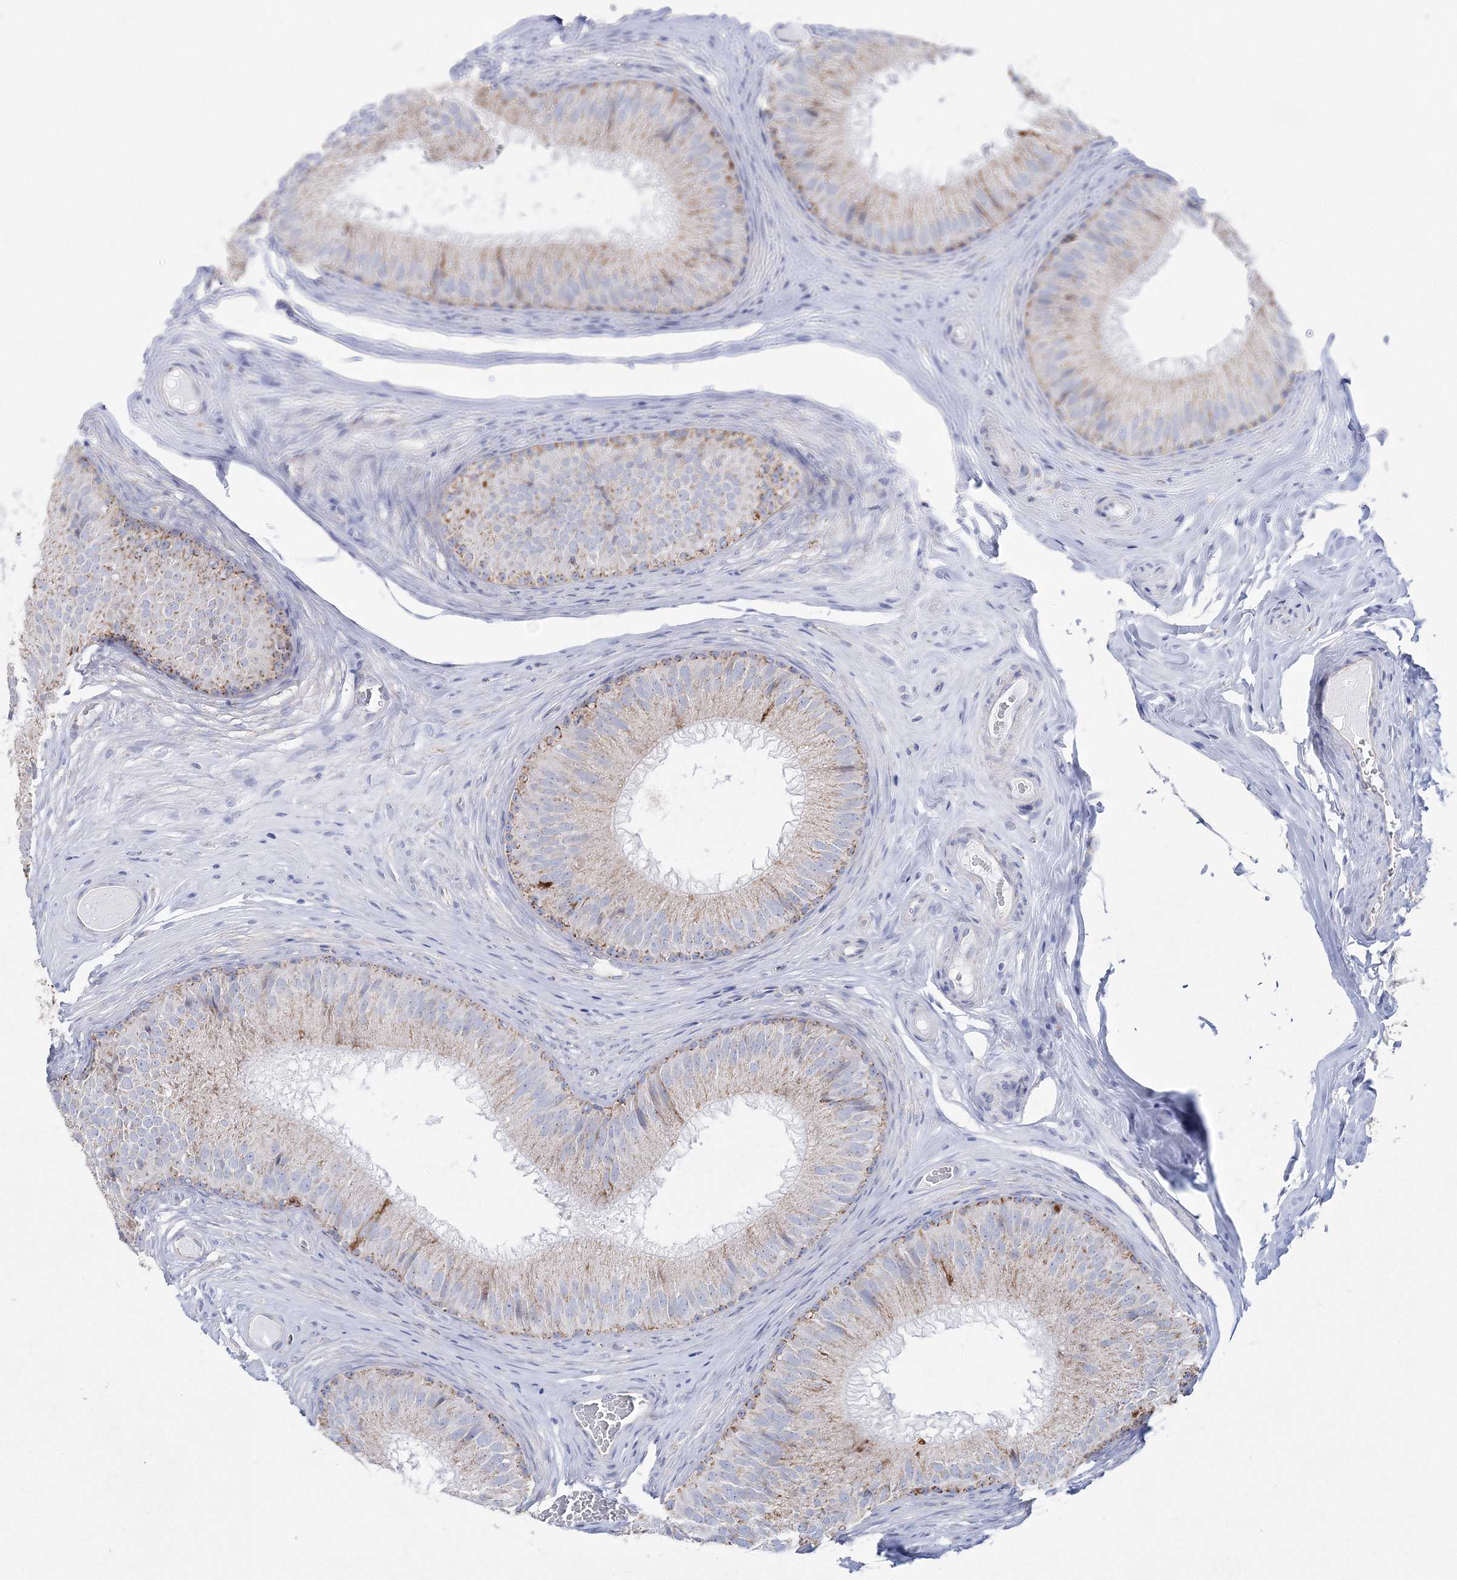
{"staining": {"intensity": "moderate", "quantity": "<25%", "location": "cytoplasmic/membranous"}, "tissue": "epididymis", "cell_type": "Glandular cells", "image_type": "normal", "snomed": [{"axis": "morphology", "description": "Normal tissue, NOS"}, {"axis": "topography", "description": "Epididymis"}], "caption": "Epididymis stained with immunohistochemistry (IHC) exhibits moderate cytoplasmic/membranous staining in about <25% of glandular cells. (Brightfield microscopy of DAB IHC at high magnification).", "gene": "HIBCH", "patient": {"sex": "male", "age": 32}}